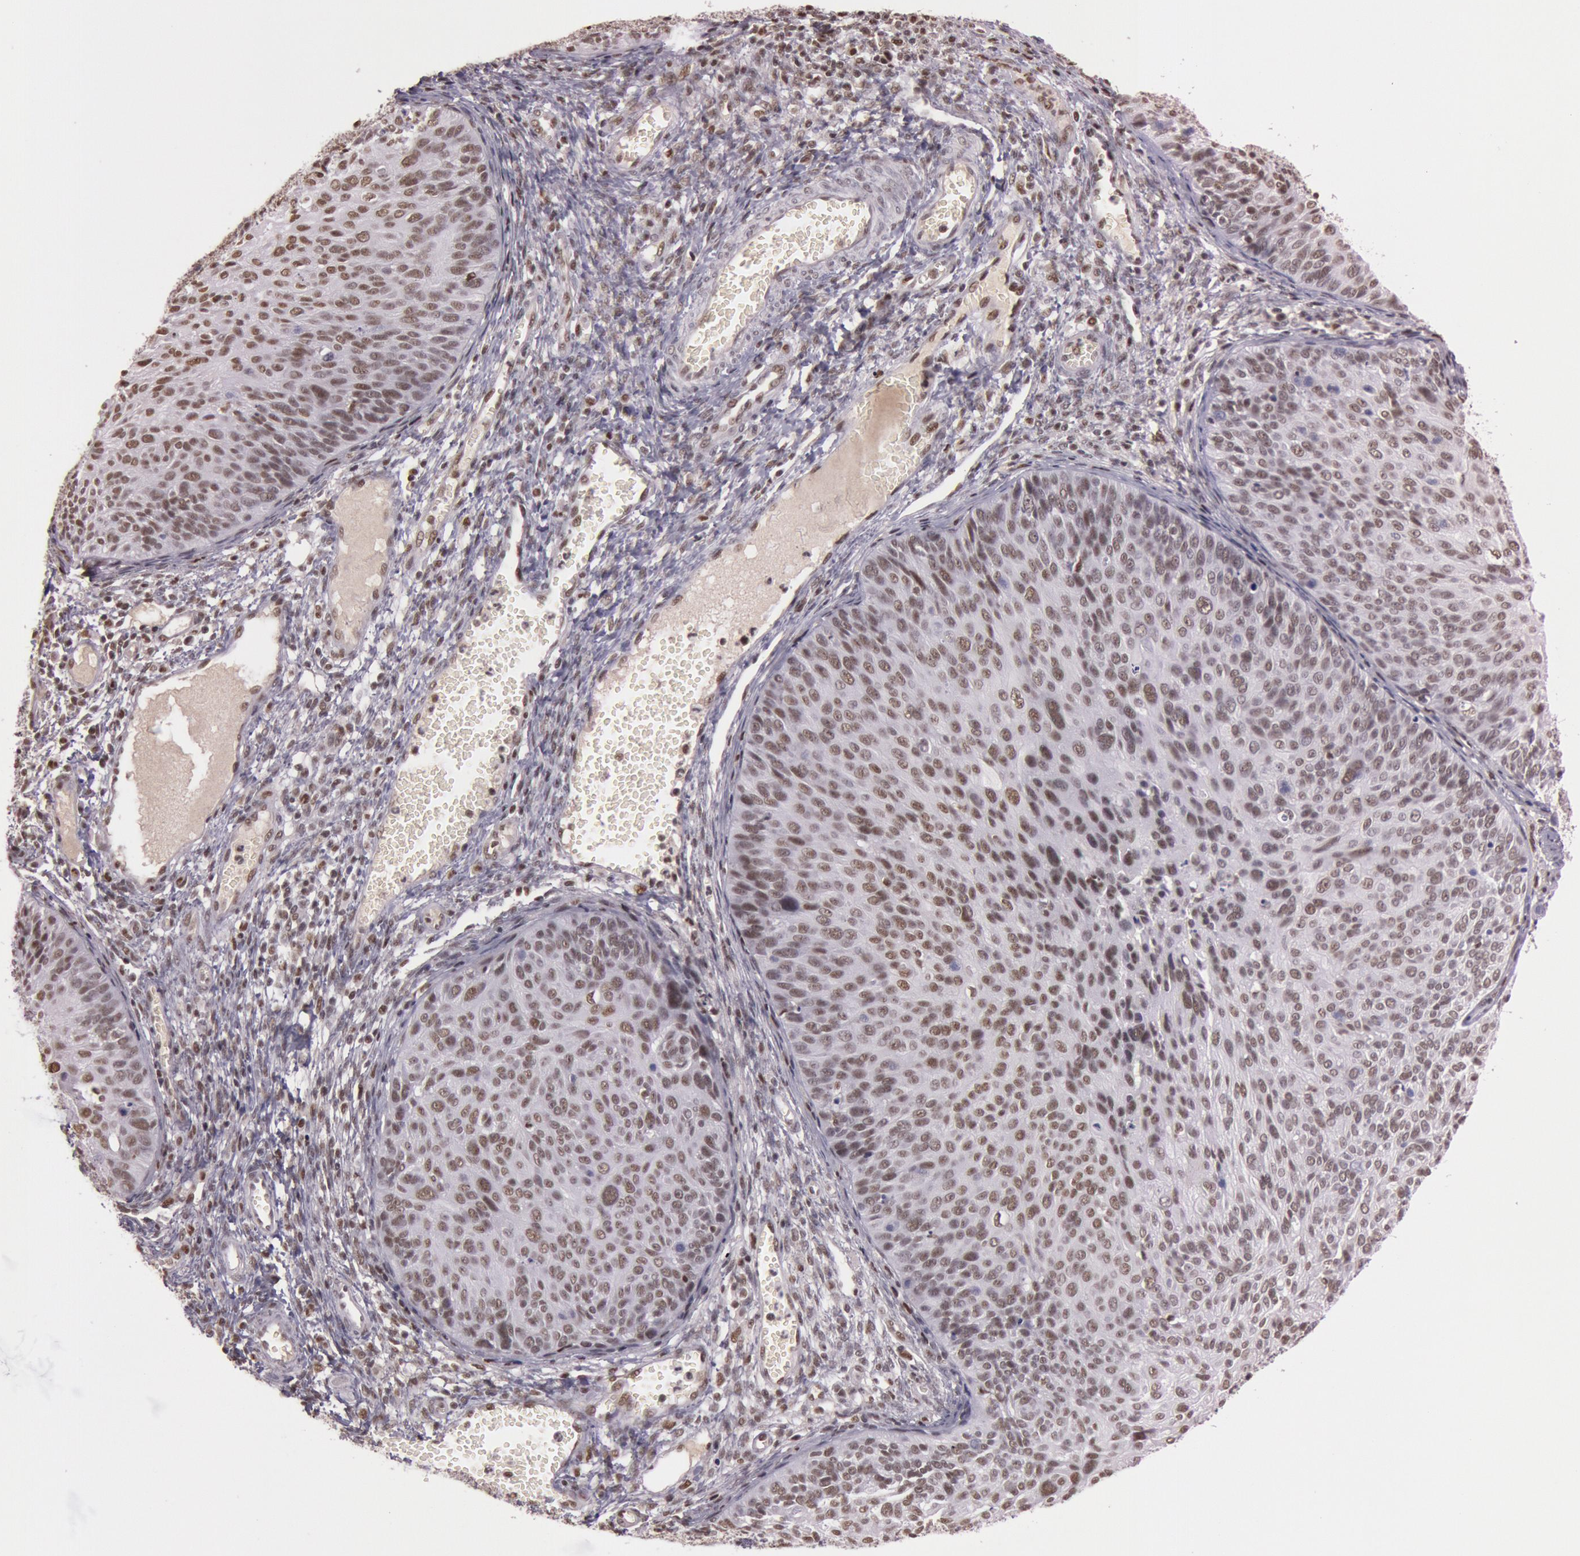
{"staining": {"intensity": "moderate", "quantity": ">75%", "location": "nuclear"}, "tissue": "cervical cancer", "cell_type": "Tumor cells", "image_type": "cancer", "snomed": [{"axis": "morphology", "description": "Squamous cell carcinoma, NOS"}, {"axis": "topography", "description": "Cervix"}], "caption": "Moderate nuclear protein staining is seen in approximately >75% of tumor cells in cervical cancer.", "gene": "TASL", "patient": {"sex": "female", "age": 36}}